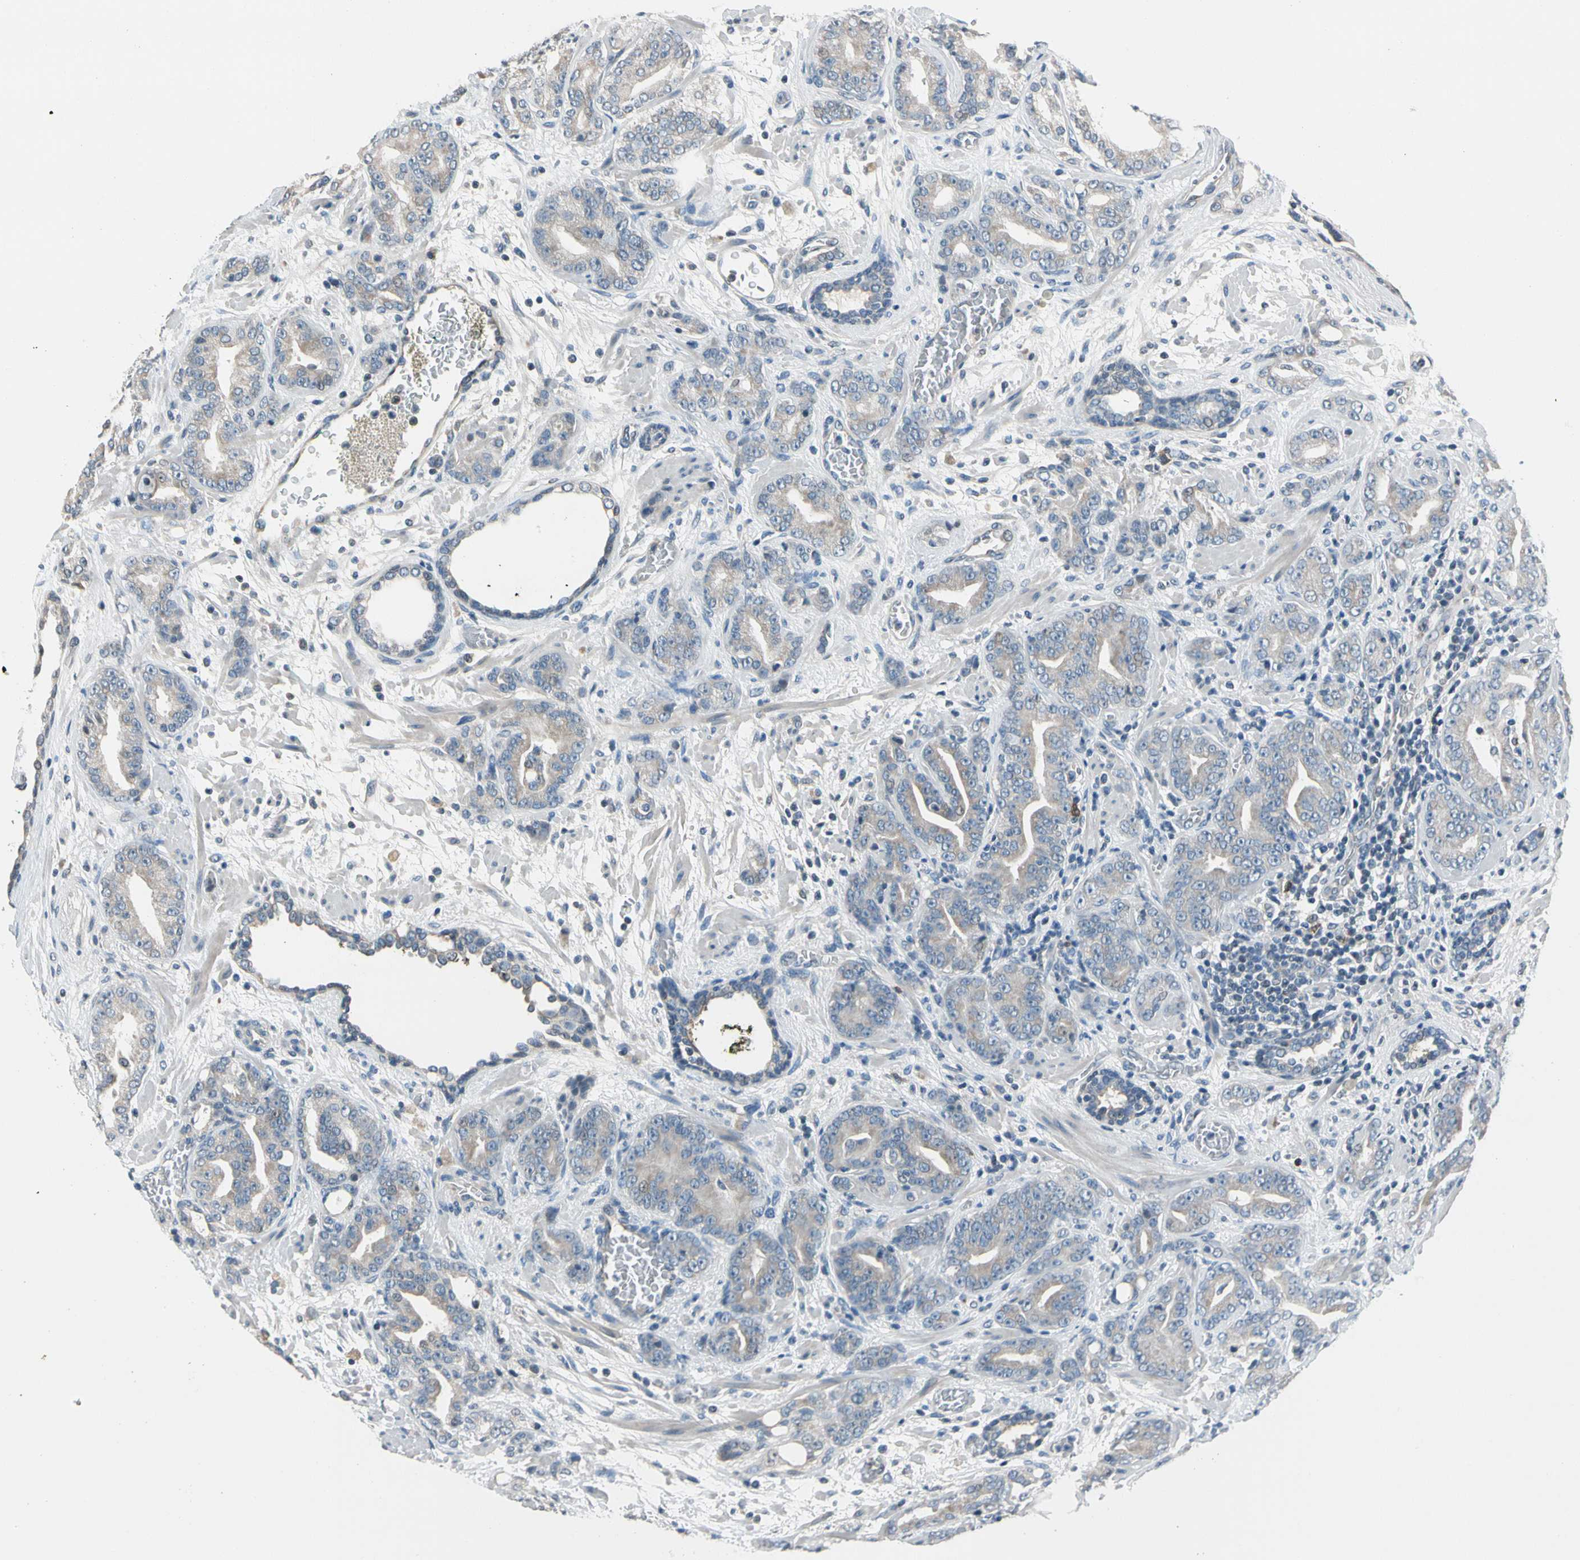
{"staining": {"intensity": "weak", "quantity": ">75%", "location": "cytoplasmic/membranous"}, "tissue": "prostate cancer", "cell_type": "Tumor cells", "image_type": "cancer", "snomed": [{"axis": "morphology", "description": "Adenocarcinoma, Low grade"}, {"axis": "topography", "description": "Prostate"}], "caption": "Tumor cells show low levels of weak cytoplasmic/membranous staining in about >75% of cells in human low-grade adenocarcinoma (prostate).", "gene": "STK40", "patient": {"sex": "male", "age": 63}}